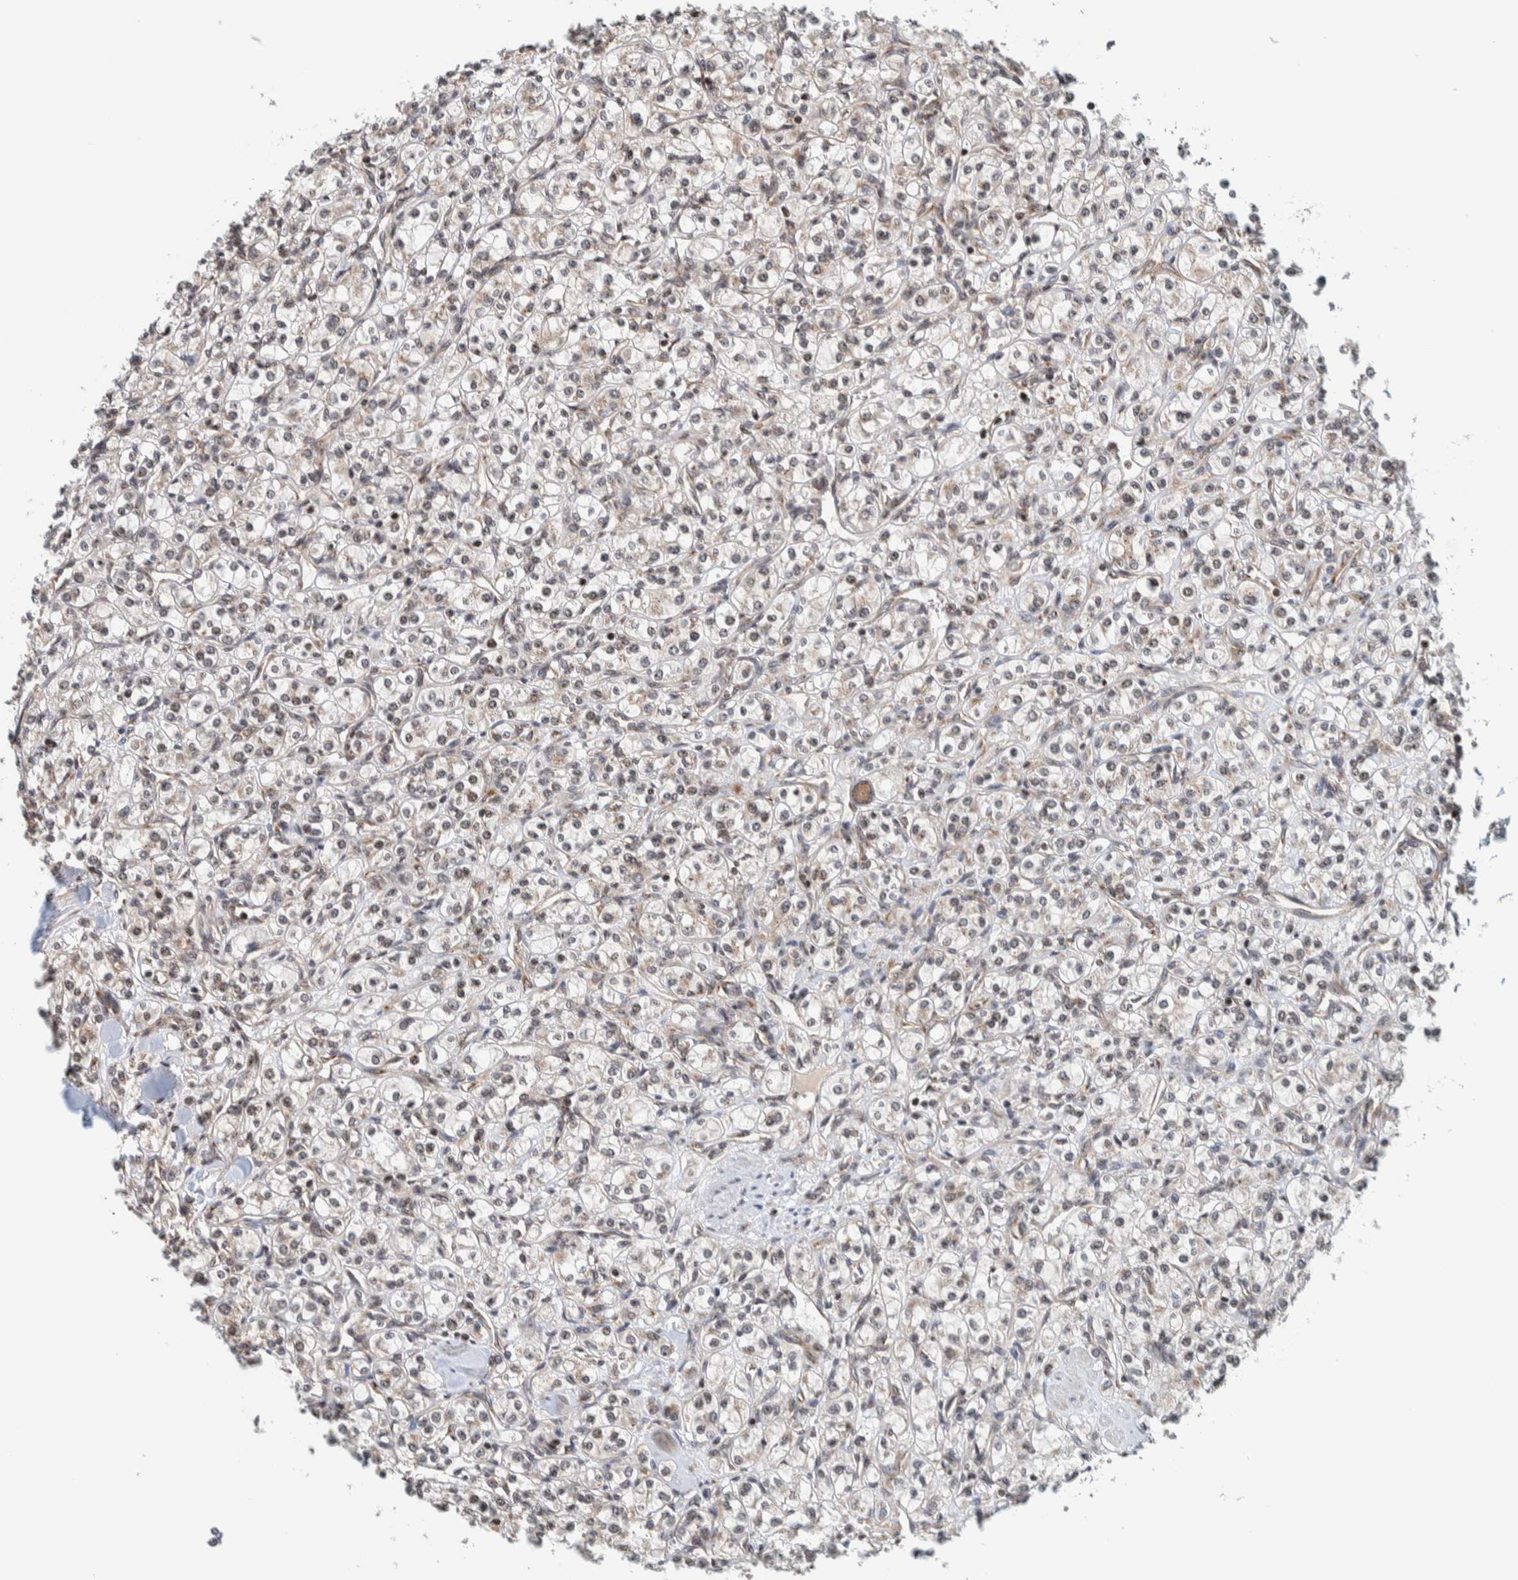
{"staining": {"intensity": "weak", "quantity": "25%-75%", "location": "cytoplasmic/membranous"}, "tissue": "renal cancer", "cell_type": "Tumor cells", "image_type": "cancer", "snomed": [{"axis": "morphology", "description": "Adenocarcinoma, NOS"}, {"axis": "topography", "description": "Kidney"}], "caption": "A brown stain labels weak cytoplasmic/membranous positivity of a protein in renal cancer (adenocarcinoma) tumor cells. Nuclei are stained in blue.", "gene": "CCDC182", "patient": {"sex": "male", "age": 77}}